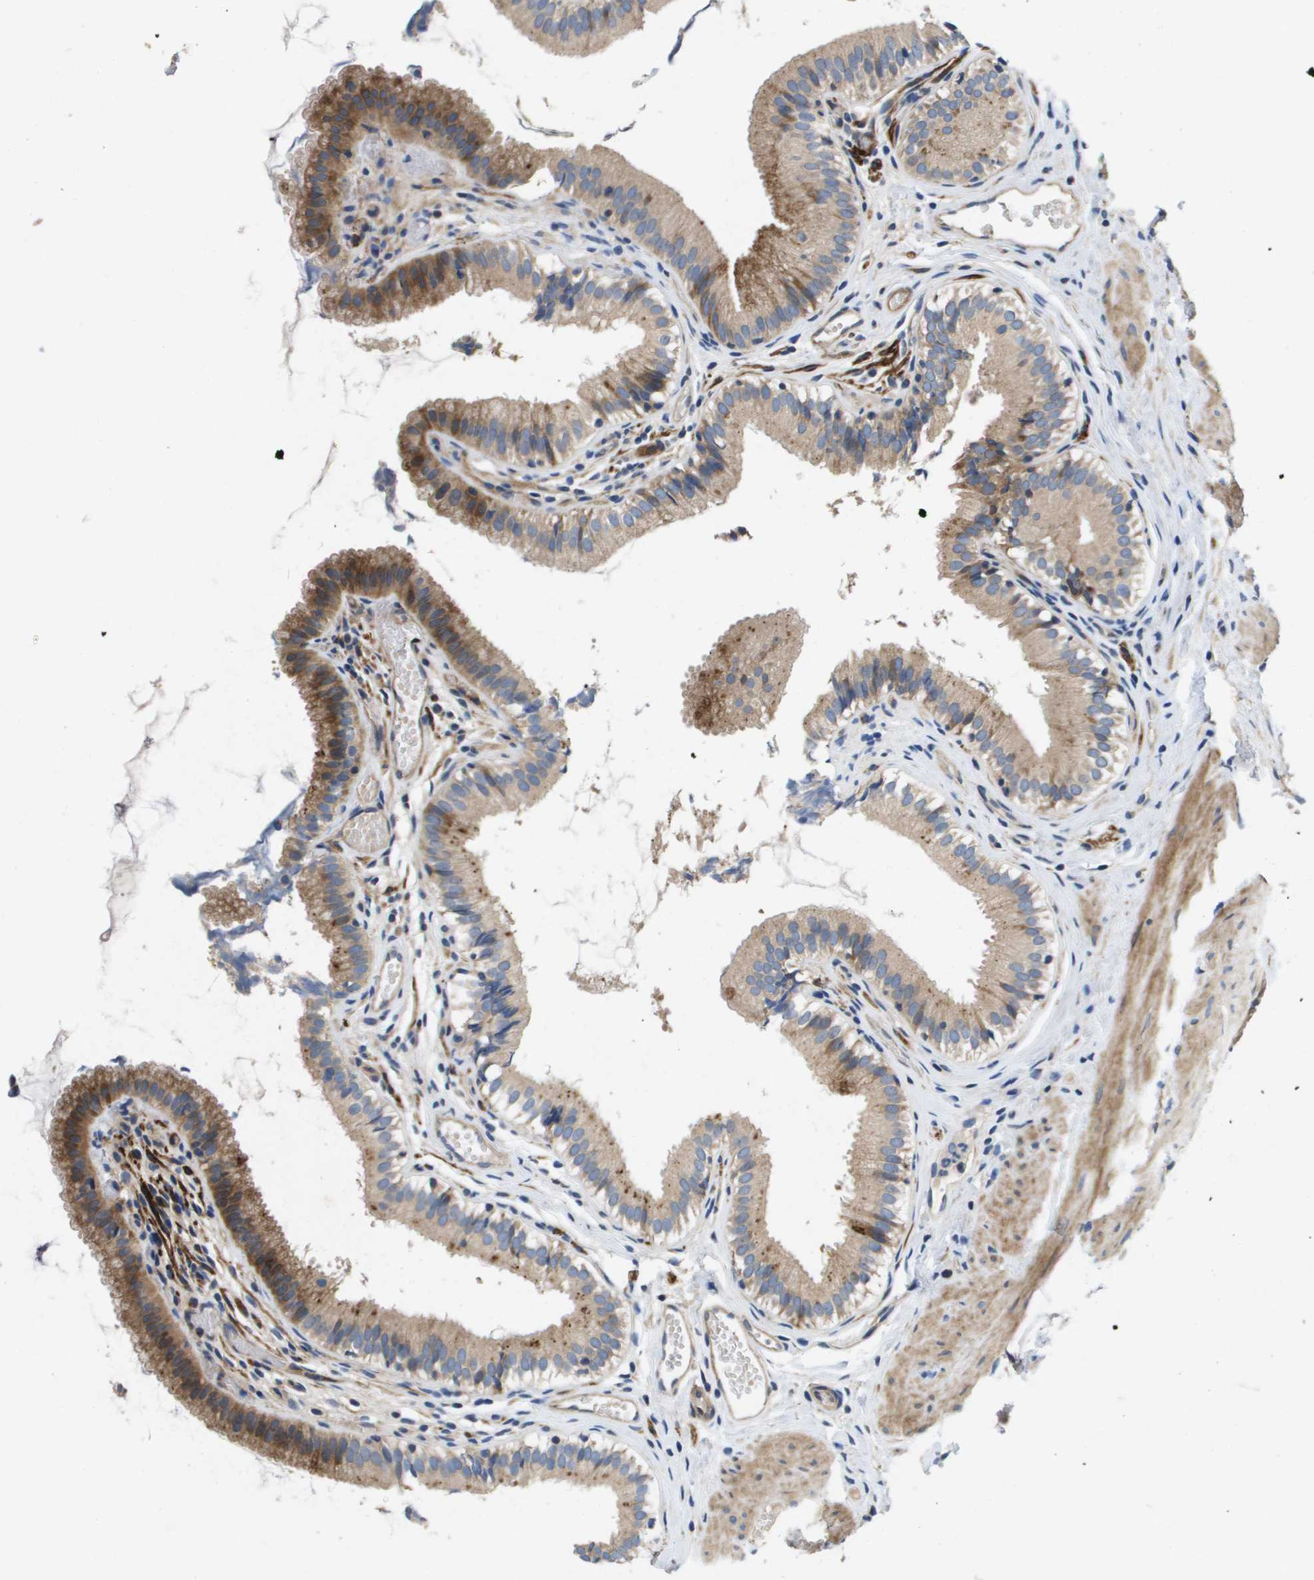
{"staining": {"intensity": "moderate", "quantity": ">75%", "location": "cytoplasmic/membranous"}, "tissue": "gallbladder", "cell_type": "Glandular cells", "image_type": "normal", "snomed": [{"axis": "morphology", "description": "Normal tissue, NOS"}, {"axis": "topography", "description": "Gallbladder"}], "caption": "Immunohistochemical staining of unremarkable human gallbladder displays moderate cytoplasmic/membranous protein positivity in about >75% of glandular cells.", "gene": "ENTPD2", "patient": {"sex": "female", "age": 26}}